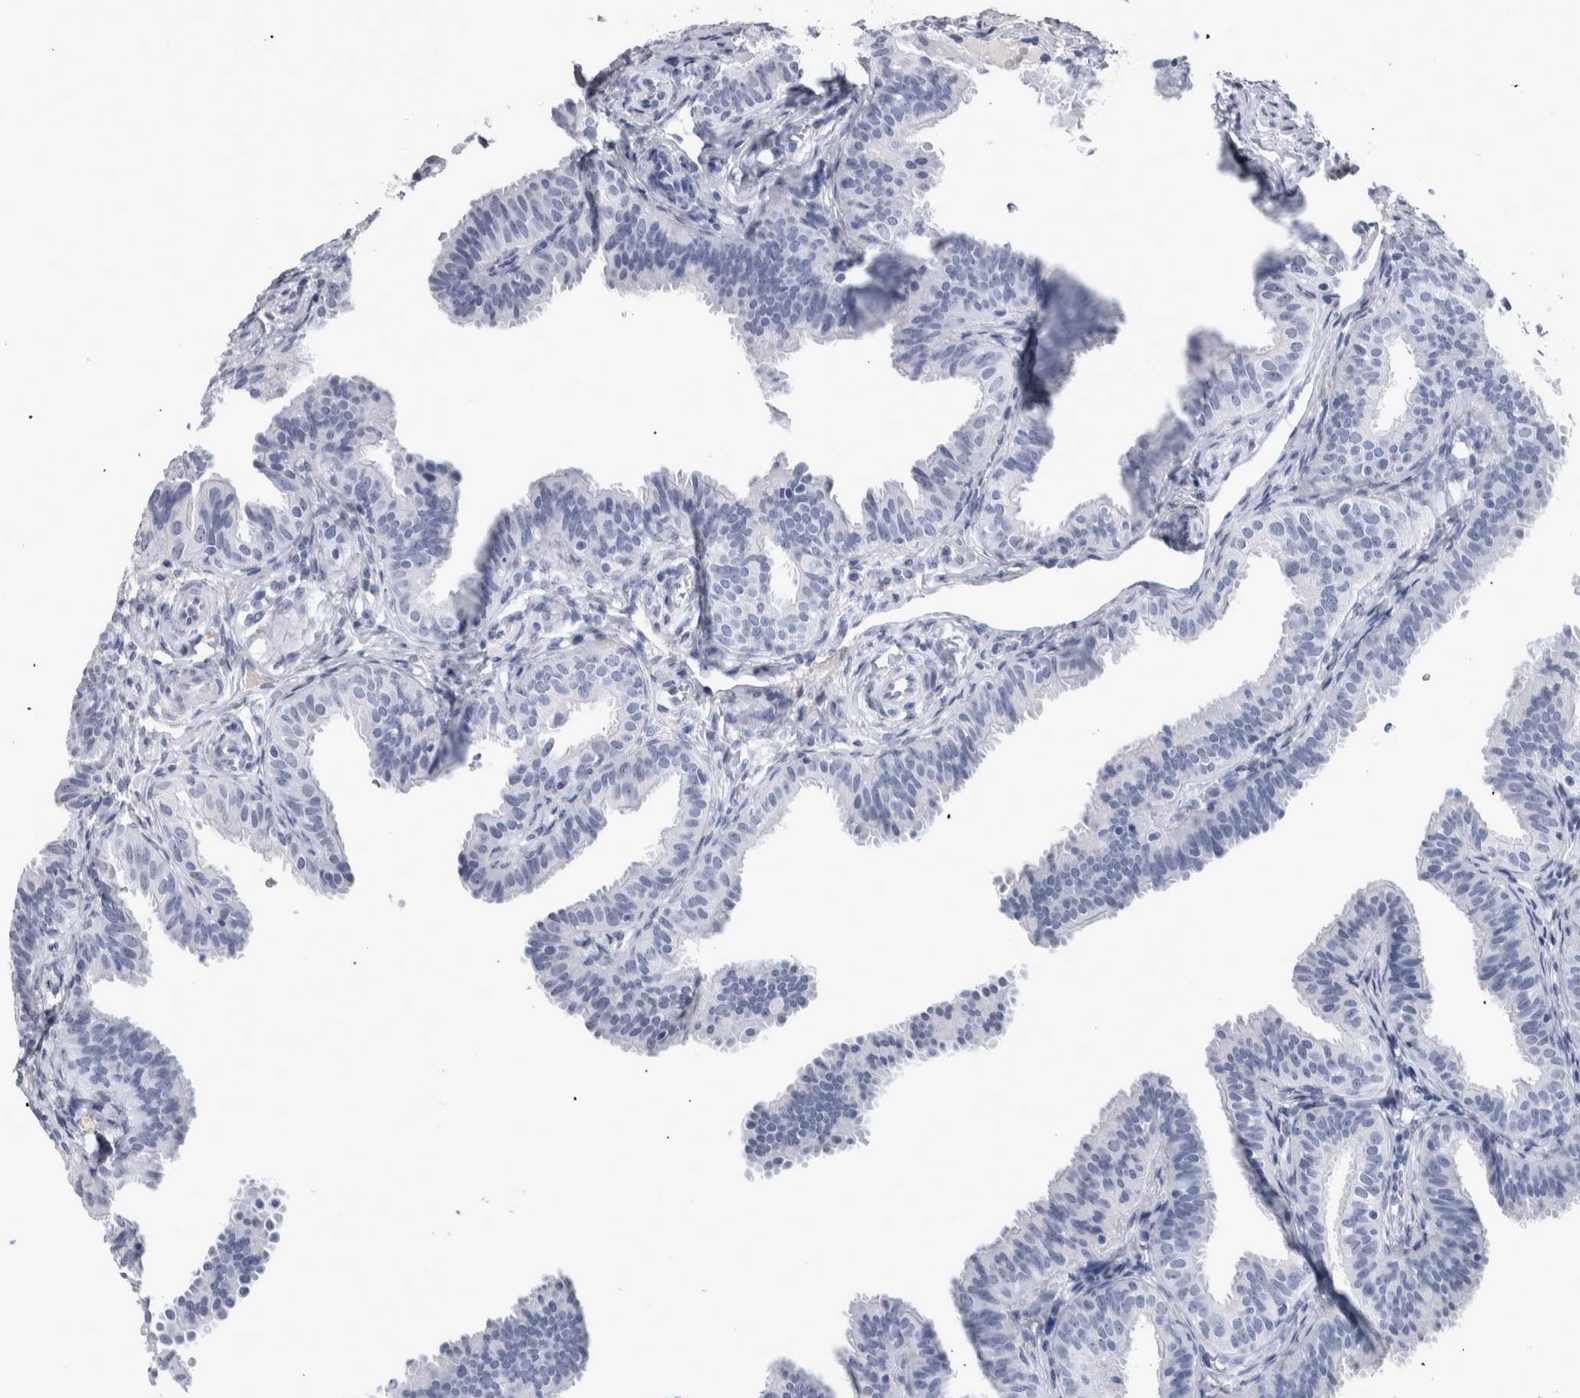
{"staining": {"intensity": "negative", "quantity": "none", "location": "none"}, "tissue": "fallopian tube", "cell_type": "Glandular cells", "image_type": "normal", "snomed": [{"axis": "morphology", "description": "Normal tissue, NOS"}, {"axis": "topography", "description": "Fallopian tube"}], "caption": "Human fallopian tube stained for a protein using immunohistochemistry shows no positivity in glandular cells.", "gene": "PAX5", "patient": {"sex": "female", "age": 35}}